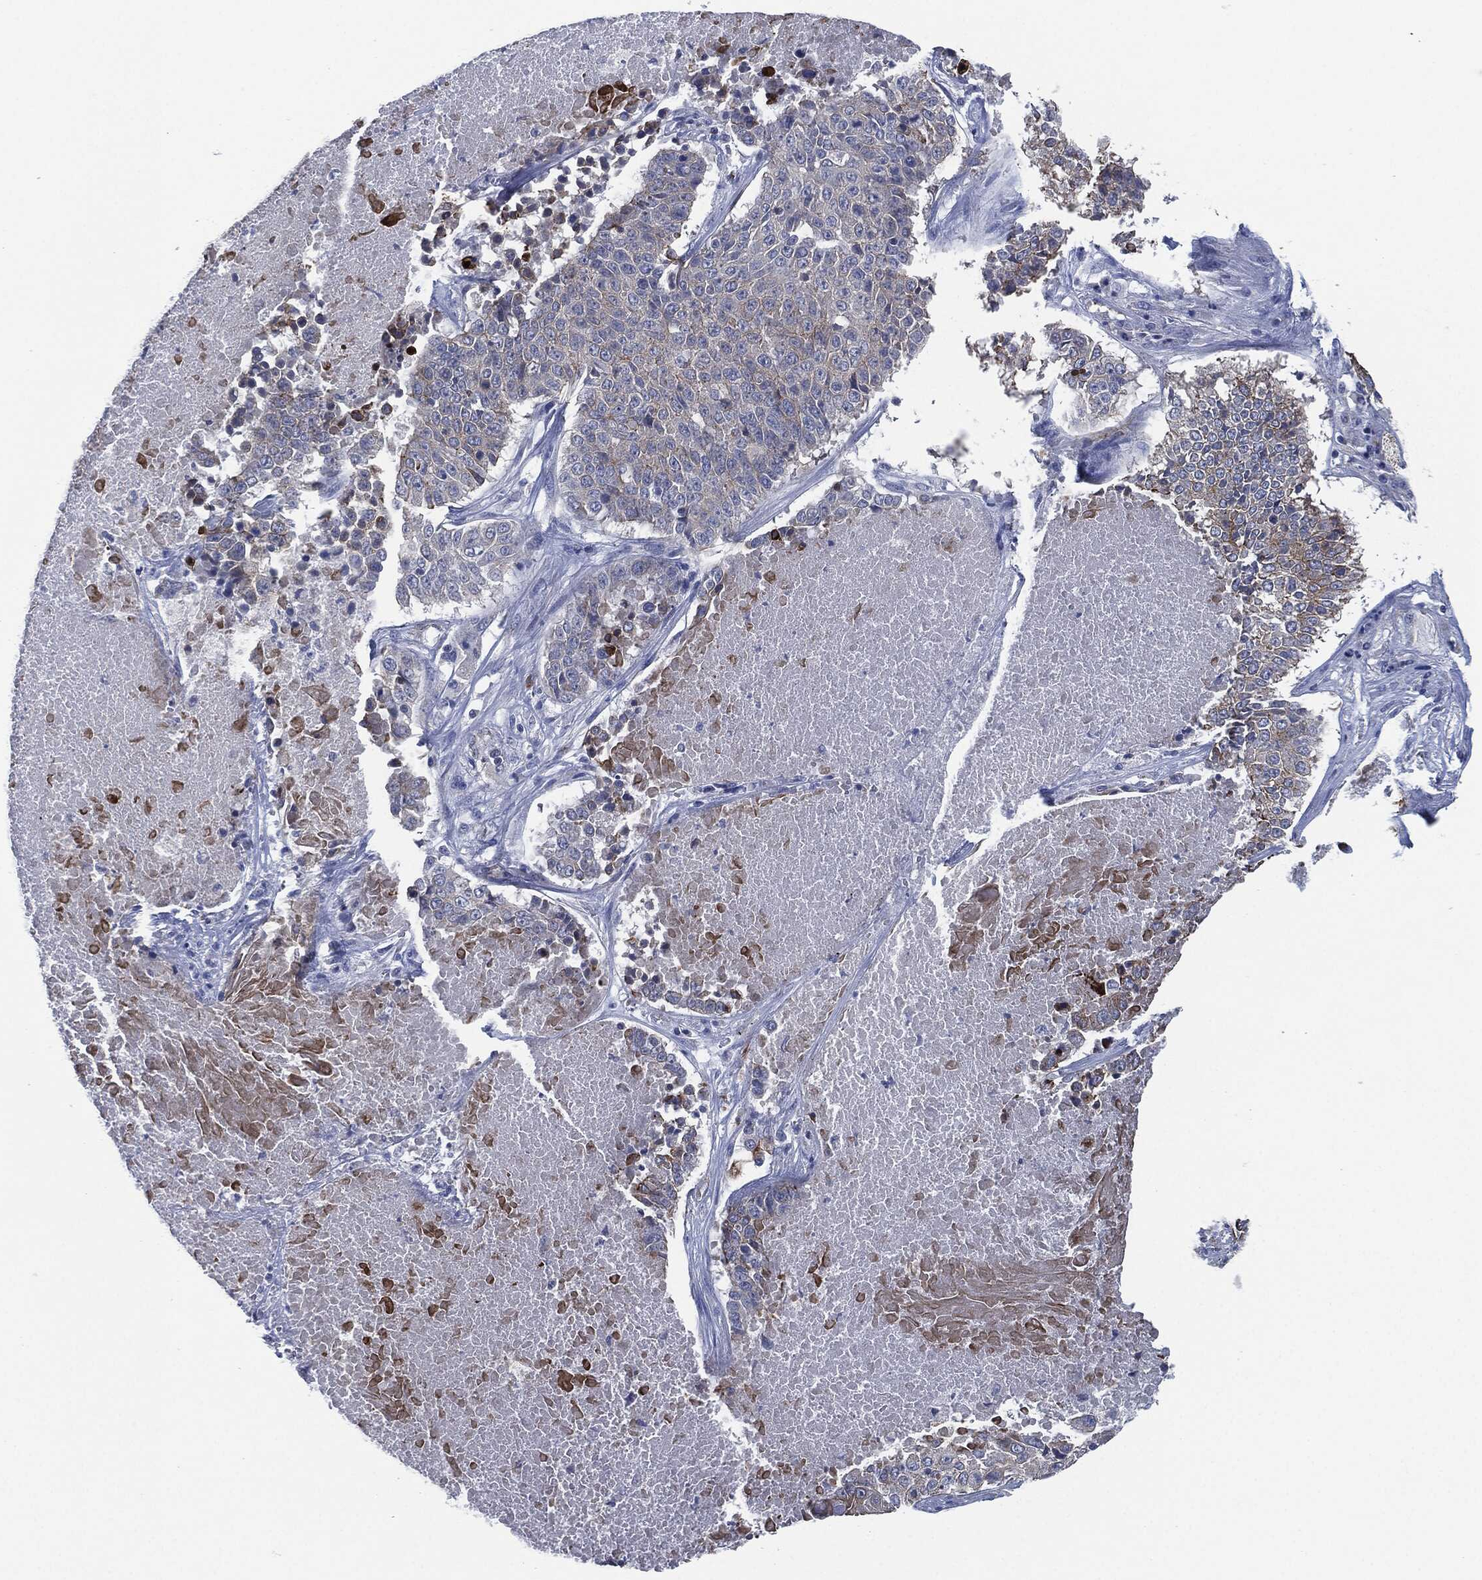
{"staining": {"intensity": "strong", "quantity": "25%-75%", "location": "cytoplasmic/membranous"}, "tissue": "lung cancer", "cell_type": "Tumor cells", "image_type": "cancer", "snomed": [{"axis": "morphology", "description": "Squamous cell carcinoma, NOS"}, {"axis": "topography", "description": "Lung"}], "caption": "Approximately 25%-75% of tumor cells in lung squamous cell carcinoma reveal strong cytoplasmic/membranous protein positivity as visualized by brown immunohistochemical staining.", "gene": "SHROOM2", "patient": {"sex": "male", "age": 64}}